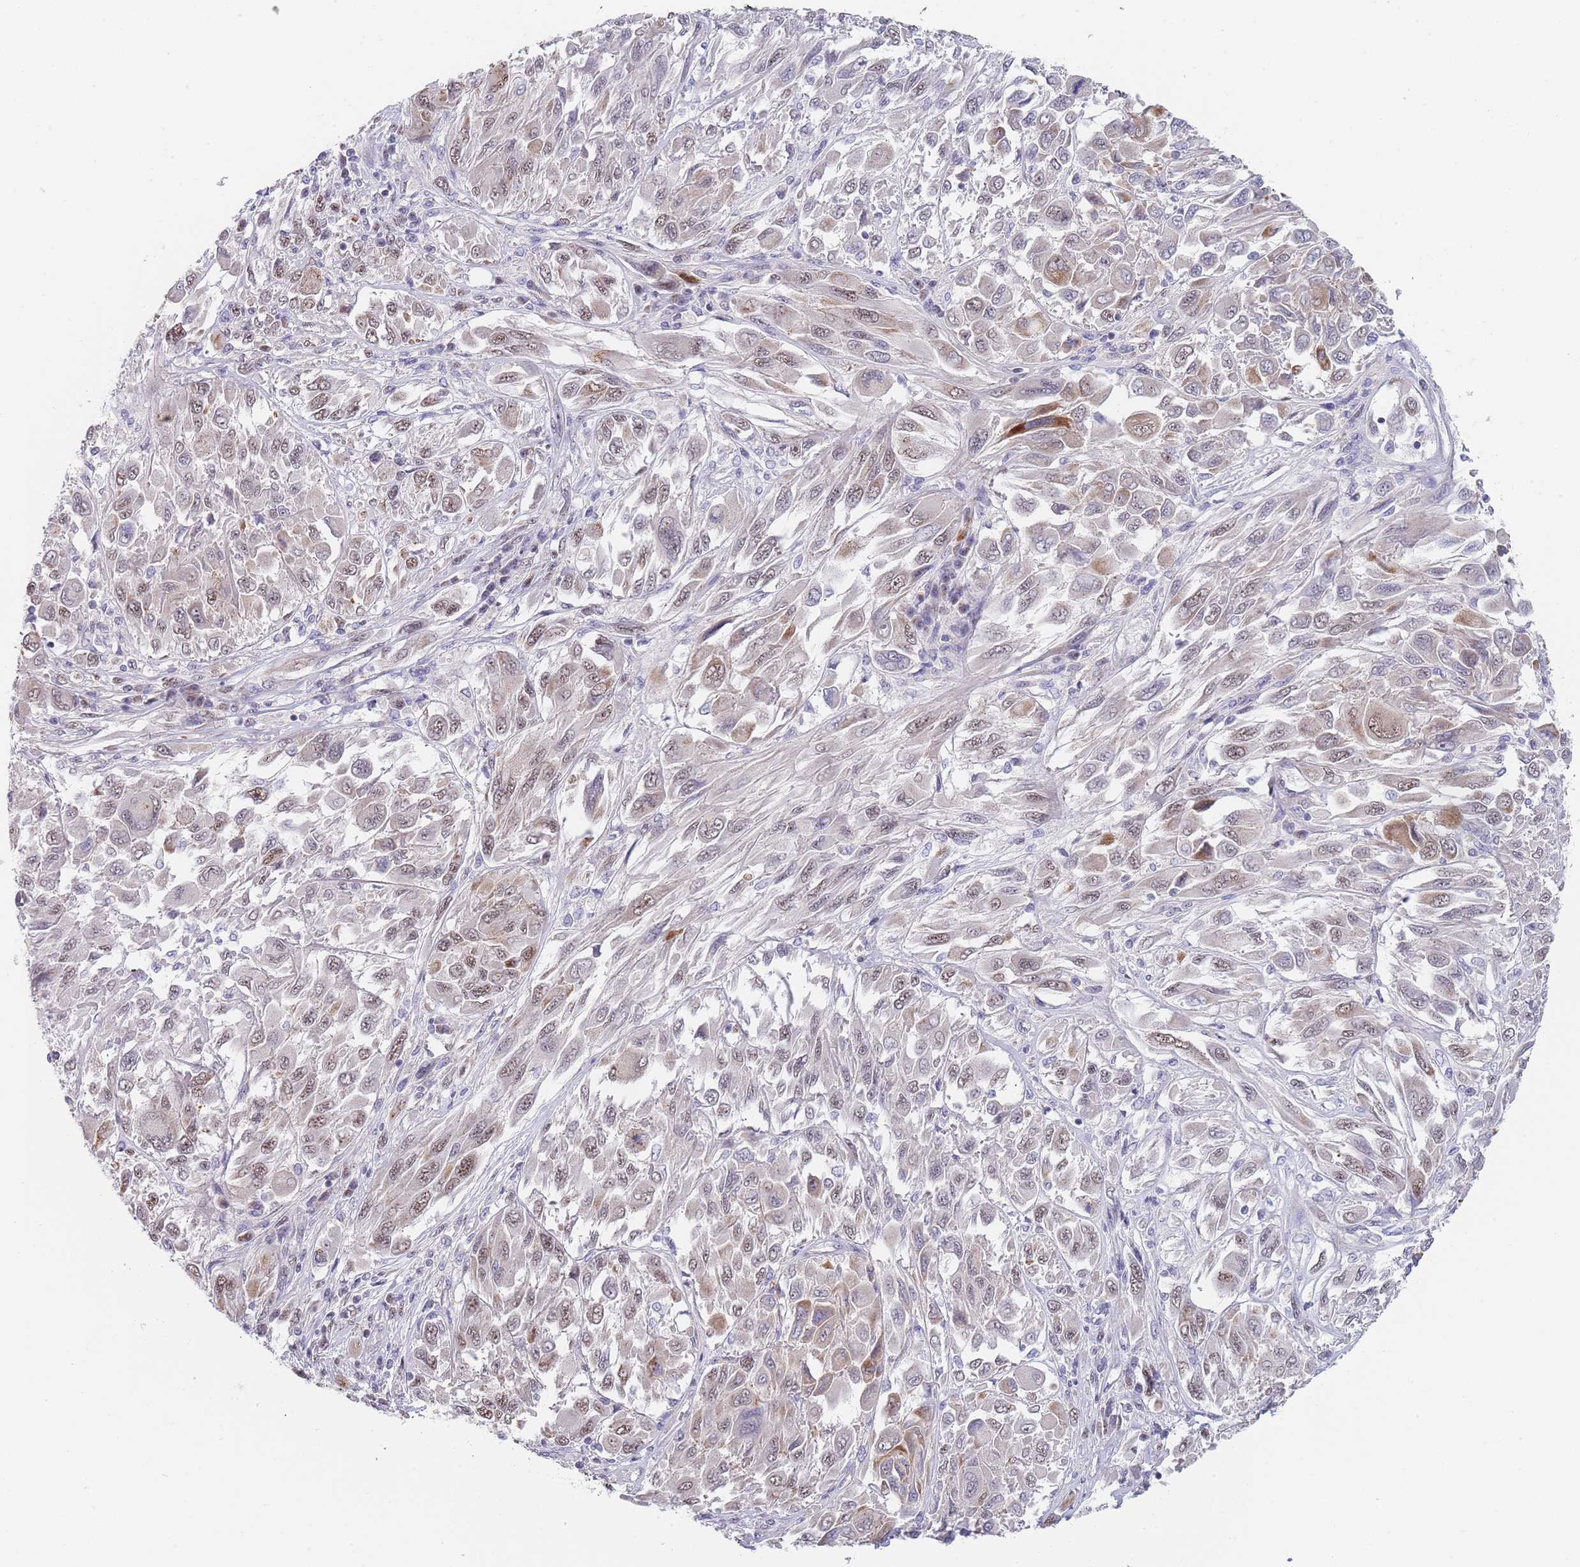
{"staining": {"intensity": "weak", "quantity": "25%-75%", "location": "cytoplasmic/membranous,nuclear"}, "tissue": "melanoma", "cell_type": "Tumor cells", "image_type": "cancer", "snomed": [{"axis": "morphology", "description": "Malignant melanoma, NOS"}, {"axis": "topography", "description": "Skin"}], "caption": "This image shows immunohistochemistry staining of human melanoma, with low weak cytoplasmic/membranous and nuclear positivity in about 25%-75% of tumor cells.", "gene": "PLCL2", "patient": {"sex": "female", "age": 91}}